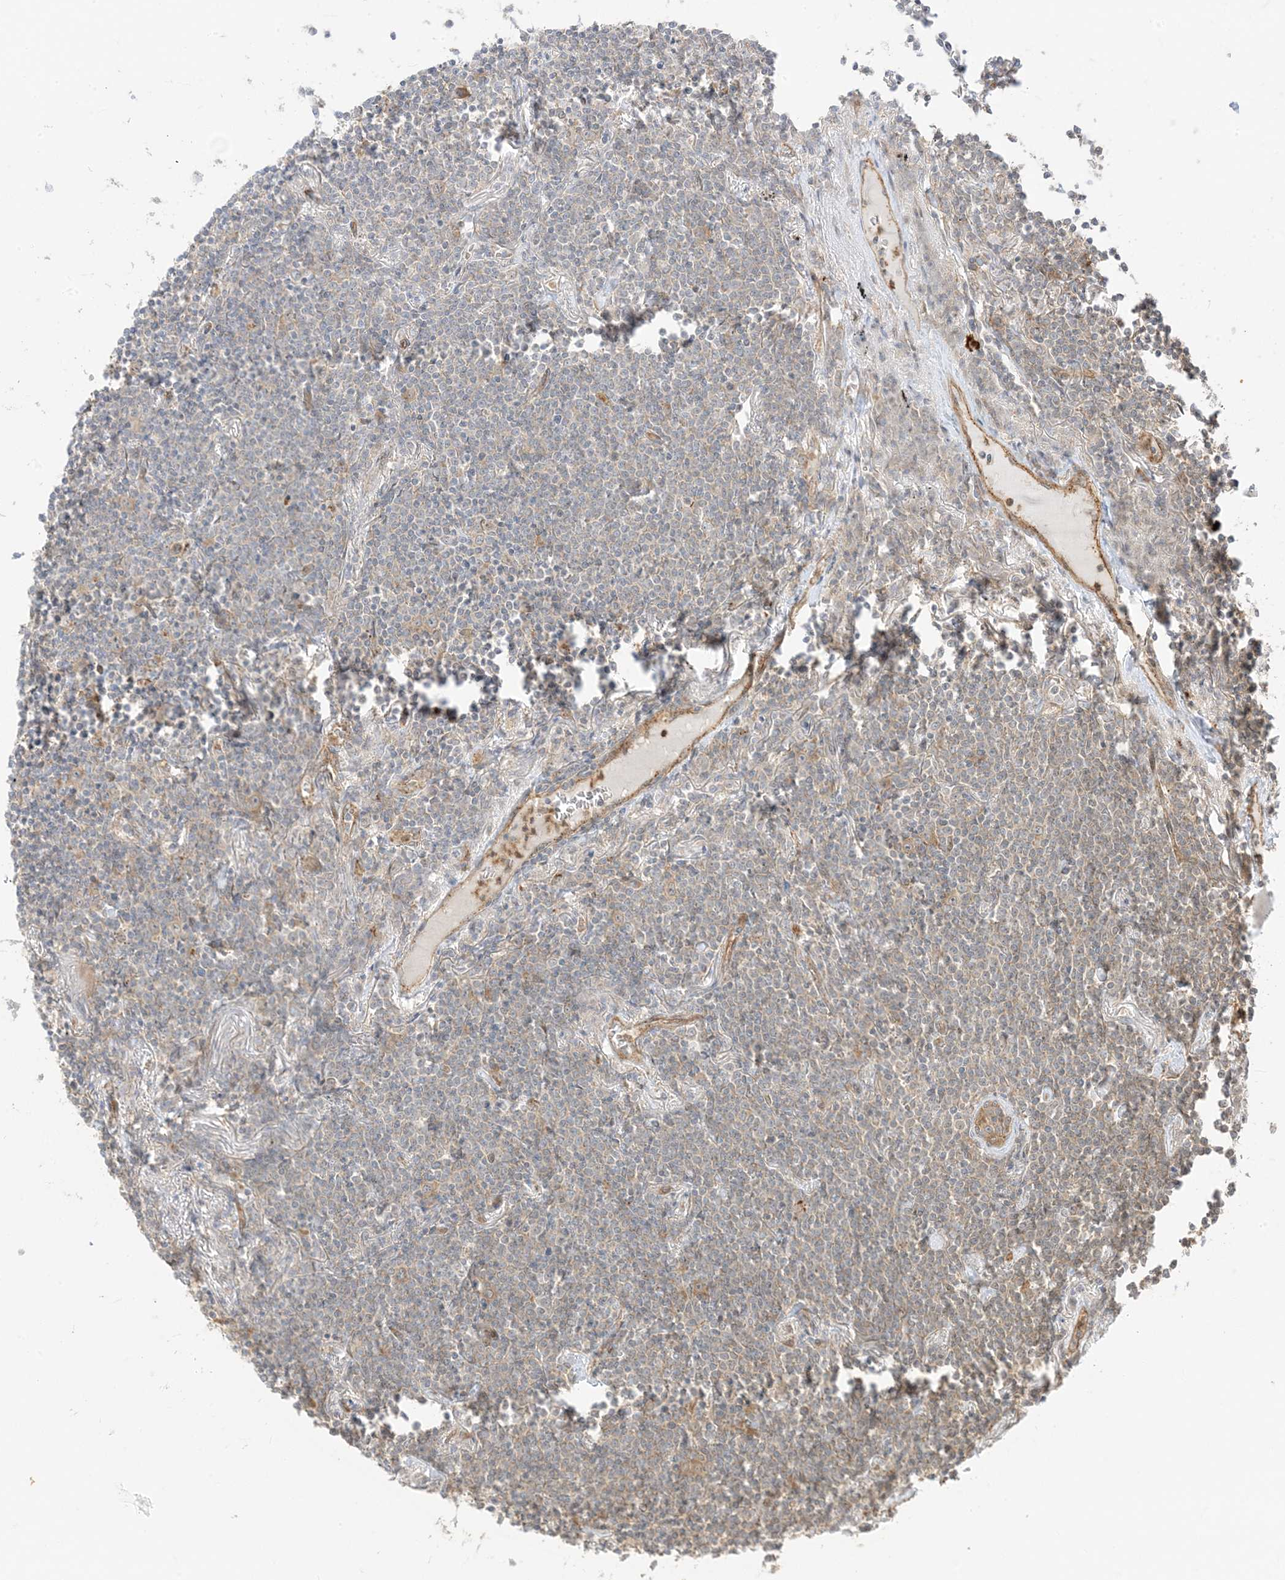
{"staining": {"intensity": "weak", "quantity": "<25%", "location": "cytoplasmic/membranous"}, "tissue": "lymphoma", "cell_type": "Tumor cells", "image_type": "cancer", "snomed": [{"axis": "morphology", "description": "Malignant lymphoma, non-Hodgkin's type, Low grade"}, {"axis": "topography", "description": "Lung"}], "caption": "Tumor cells are negative for brown protein staining in low-grade malignant lymphoma, non-Hodgkin's type. (DAB IHC with hematoxylin counter stain).", "gene": "UBAP2L", "patient": {"sex": "female", "age": 71}}